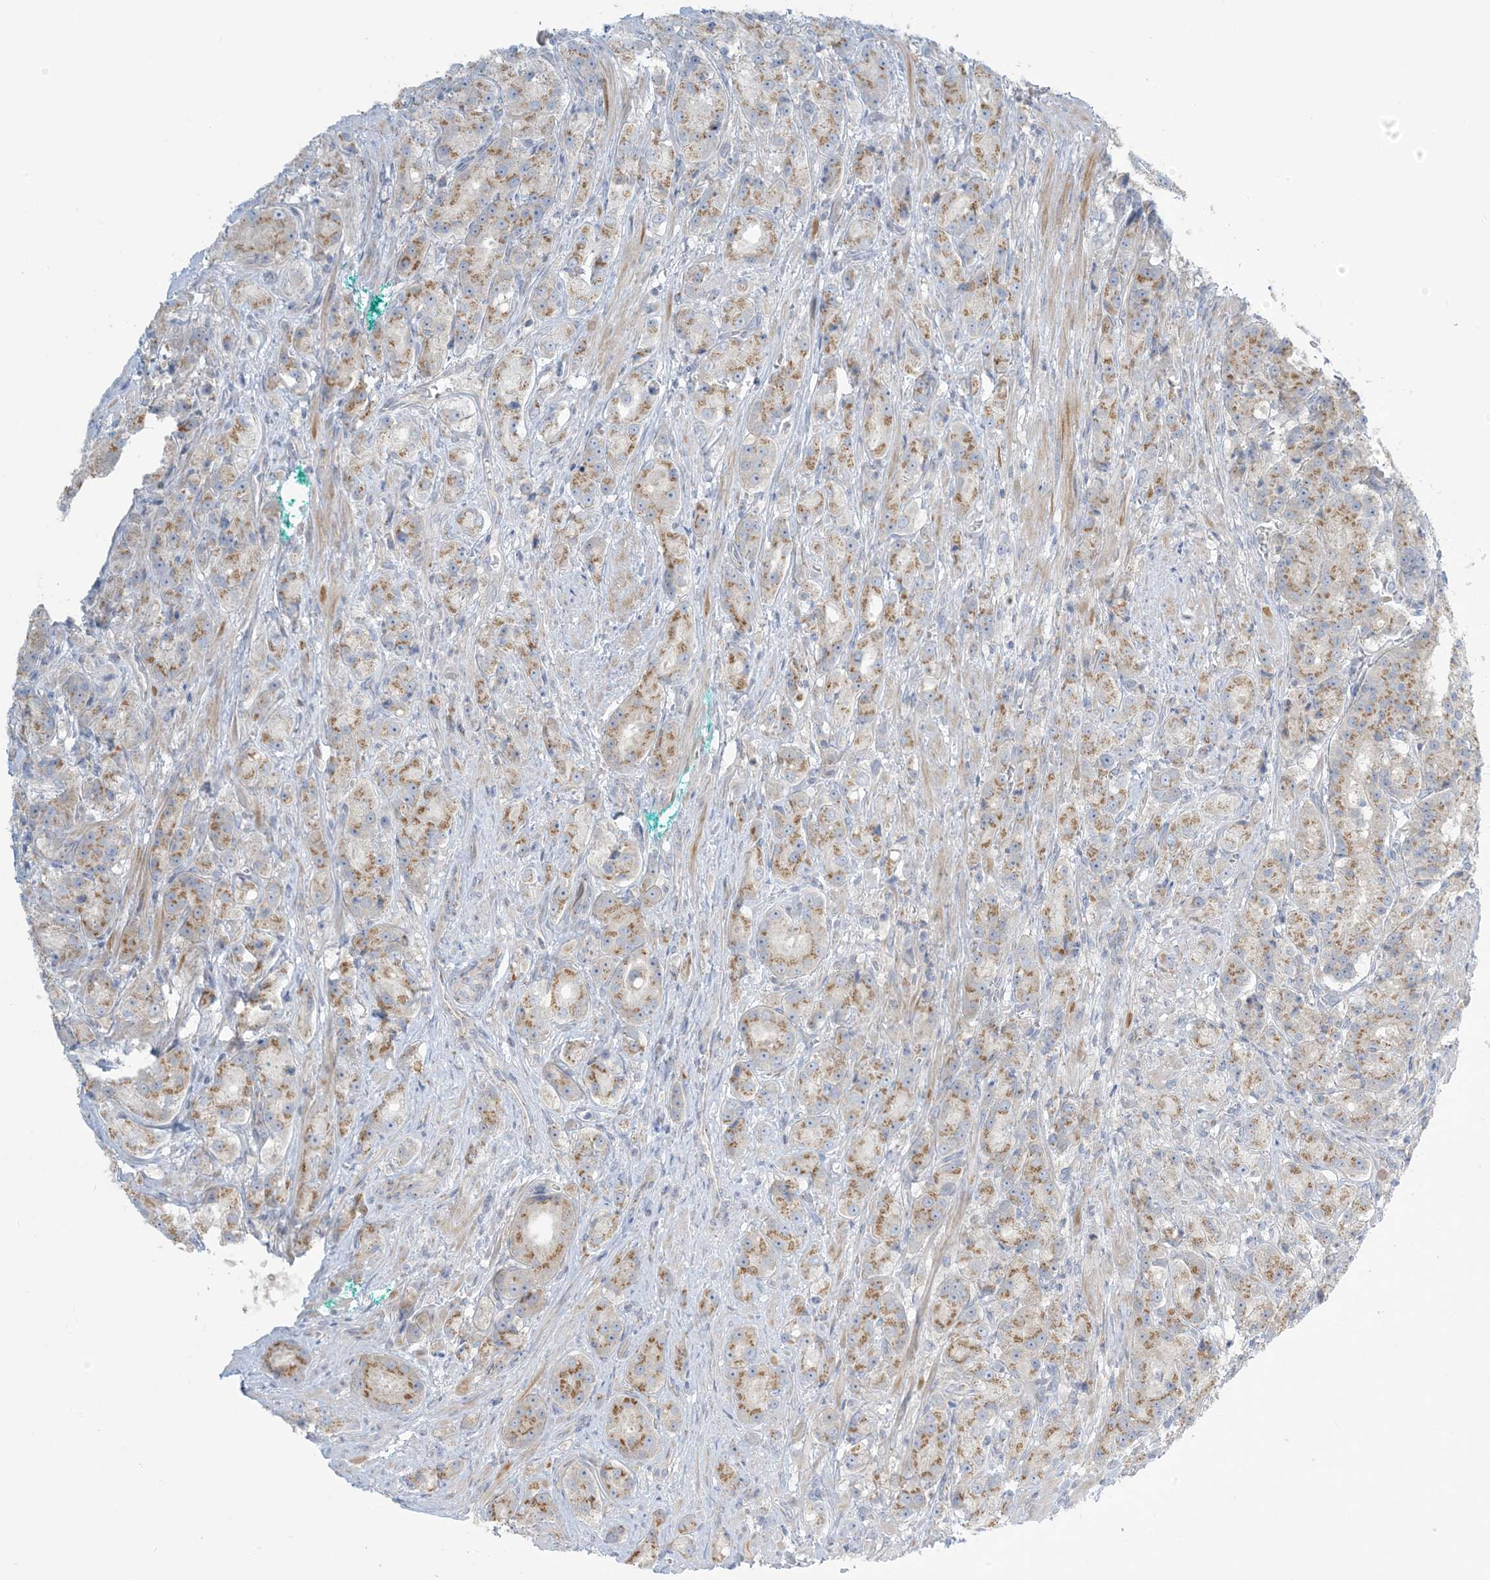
{"staining": {"intensity": "moderate", "quantity": ">75%", "location": "cytoplasmic/membranous"}, "tissue": "prostate cancer", "cell_type": "Tumor cells", "image_type": "cancer", "snomed": [{"axis": "morphology", "description": "Adenocarcinoma, High grade"}, {"axis": "topography", "description": "Prostate"}], "caption": "Immunohistochemistry of human prostate cancer (adenocarcinoma (high-grade)) displays medium levels of moderate cytoplasmic/membranous staining in about >75% of tumor cells.", "gene": "AFTPH", "patient": {"sex": "male", "age": 60}}